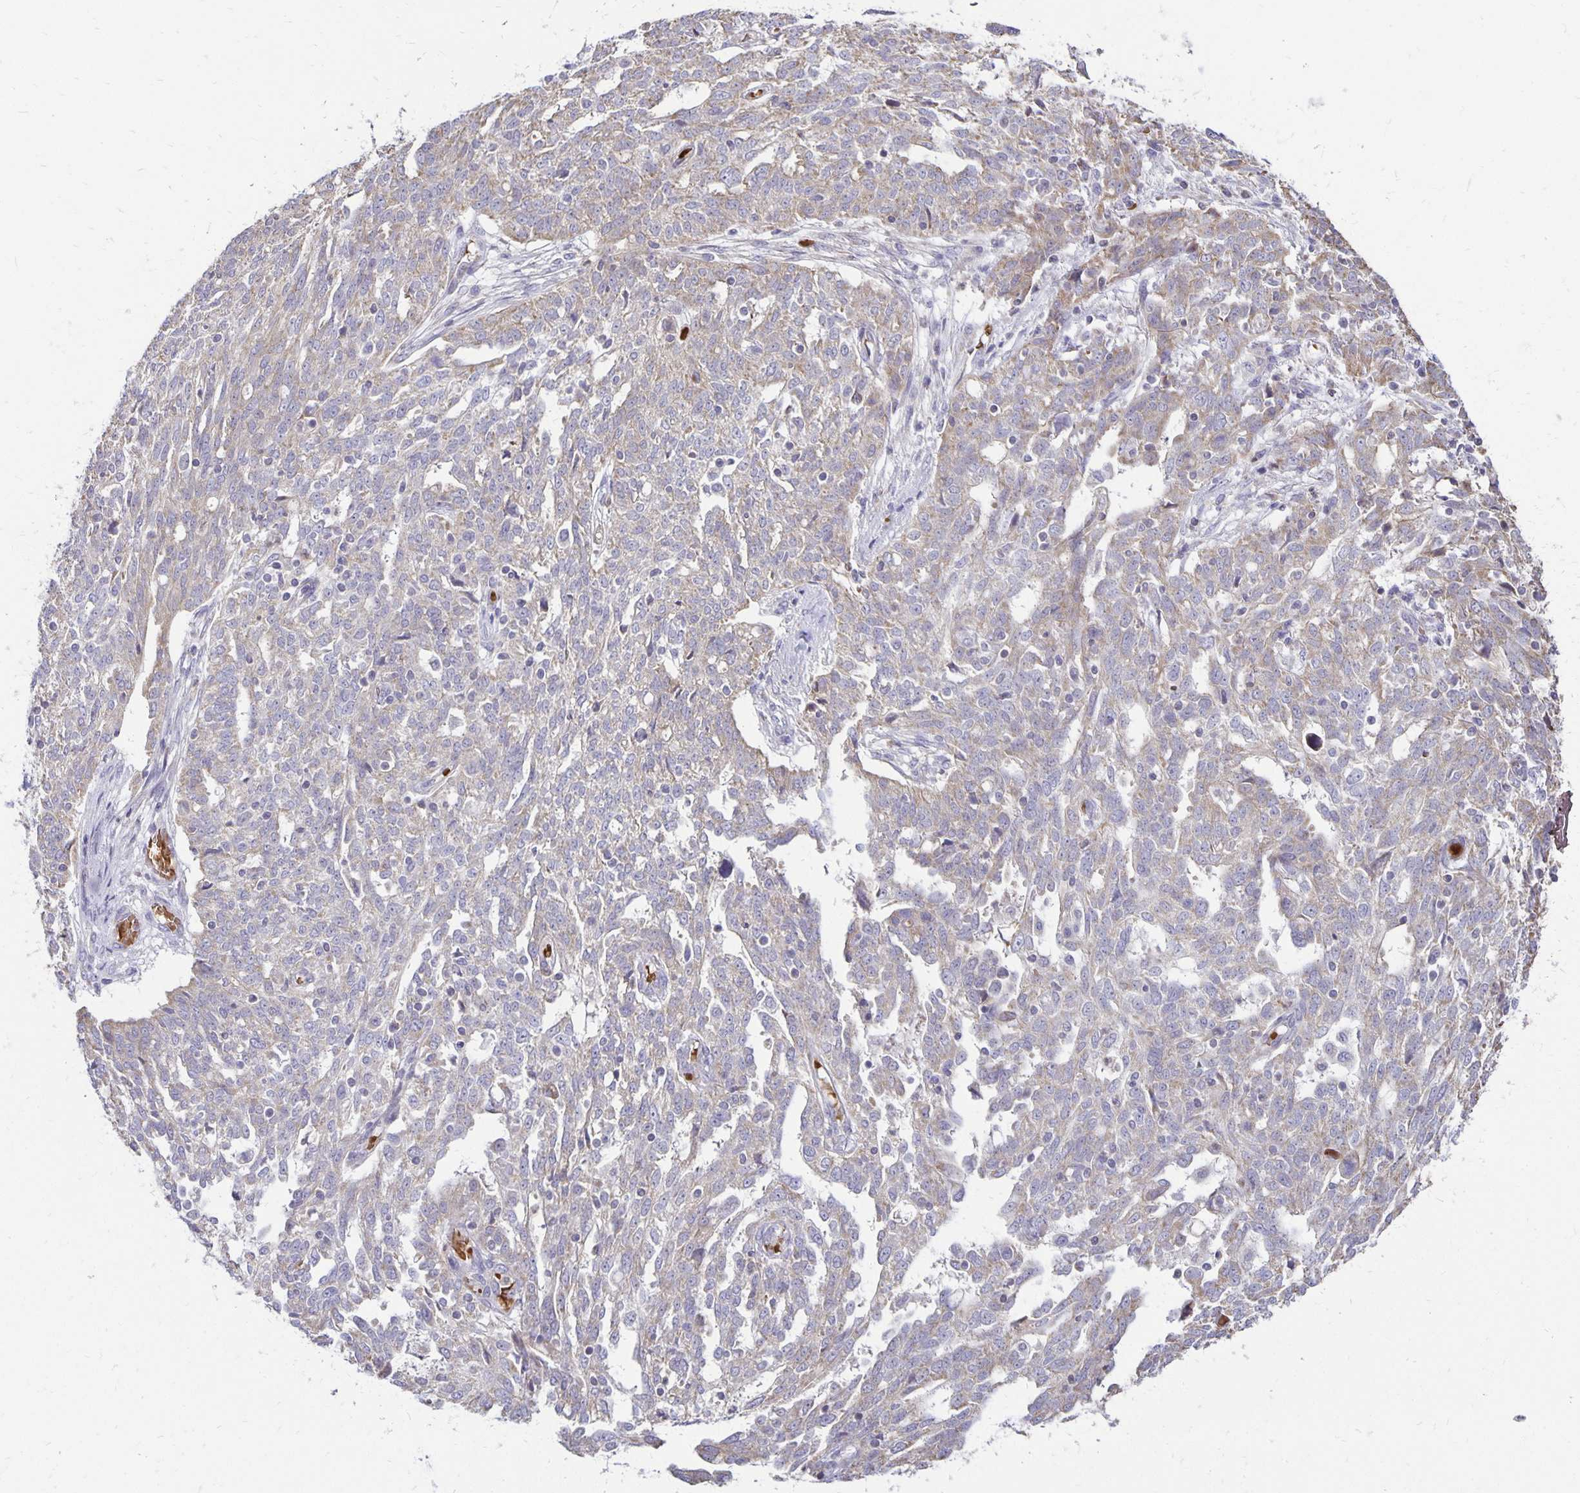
{"staining": {"intensity": "weak", "quantity": "25%-75%", "location": "cytoplasmic/membranous"}, "tissue": "ovarian cancer", "cell_type": "Tumor cells", "image_type": "cancer", "snomed": [{"axis": "morphology", "description": "Cystadenocarcinoma, serous, NOS"}, {"axis": "topography", "description": "Ovary"}], "caption": "Human ovarian serous cystadenocarcinoma stained for a protein (brown) shows weak cytoplasmic/membranous positive positivity in approximately 25%-75% of tumor cells.", "gene": "FN3K", "patient": {"sex": "female", "age": 67}}